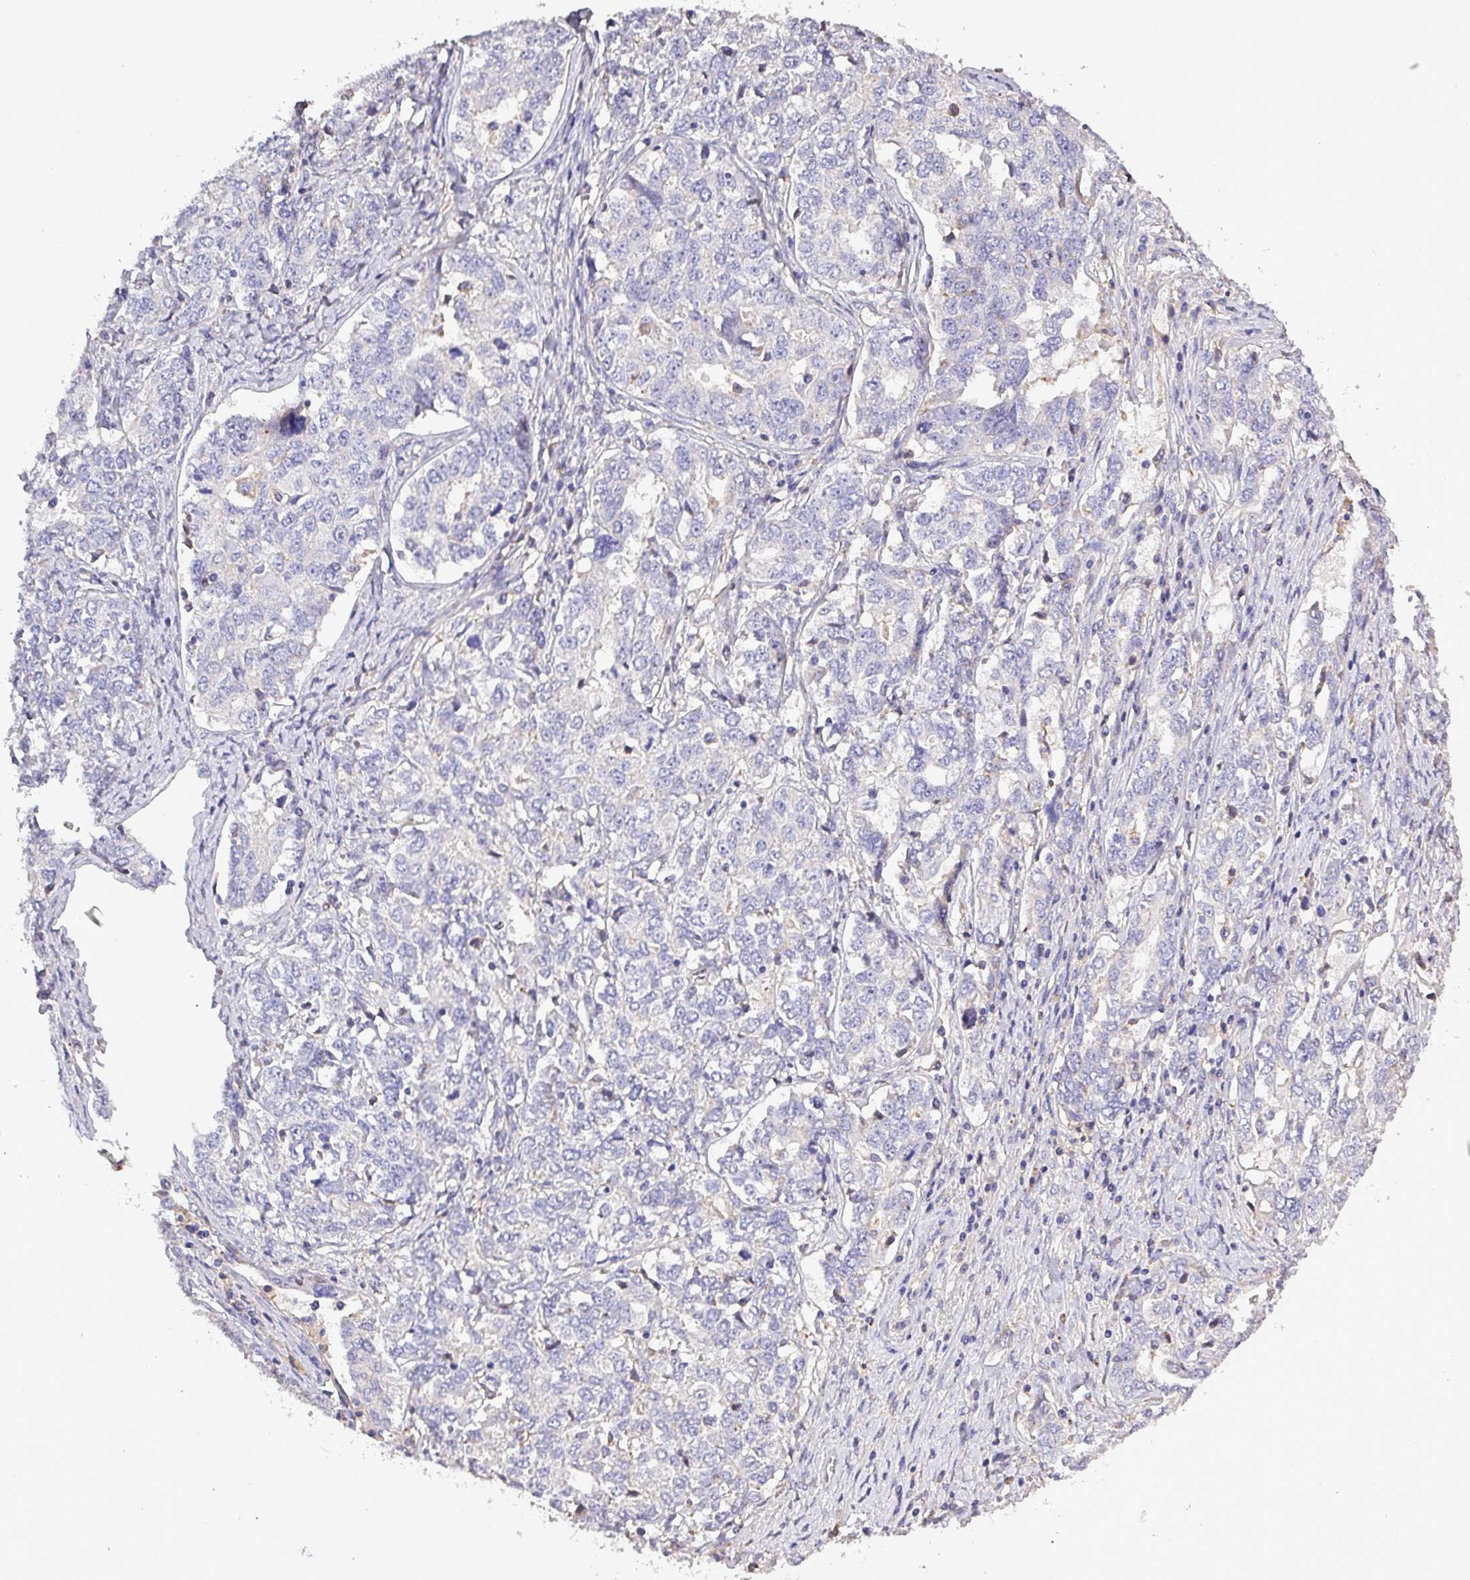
{"staining": {"intensity": "negative", "quantity": "none", "location": "none"}, "tissue": "ovarian cancer", "cell_type": "Tumor cells", "image_type": "cancer", "snomed": [{"axis": "morphology", "description": "Carcinoma, endometroid"}, {"axis": "topography", "description": "Ovary"}], "caption": "The photomicrograph exhibits no significant staining in tumor cells of ovarian endometroid carcinoma.", "gene": "HTRA4", "patient": {"sex": "female", "age": 62}}